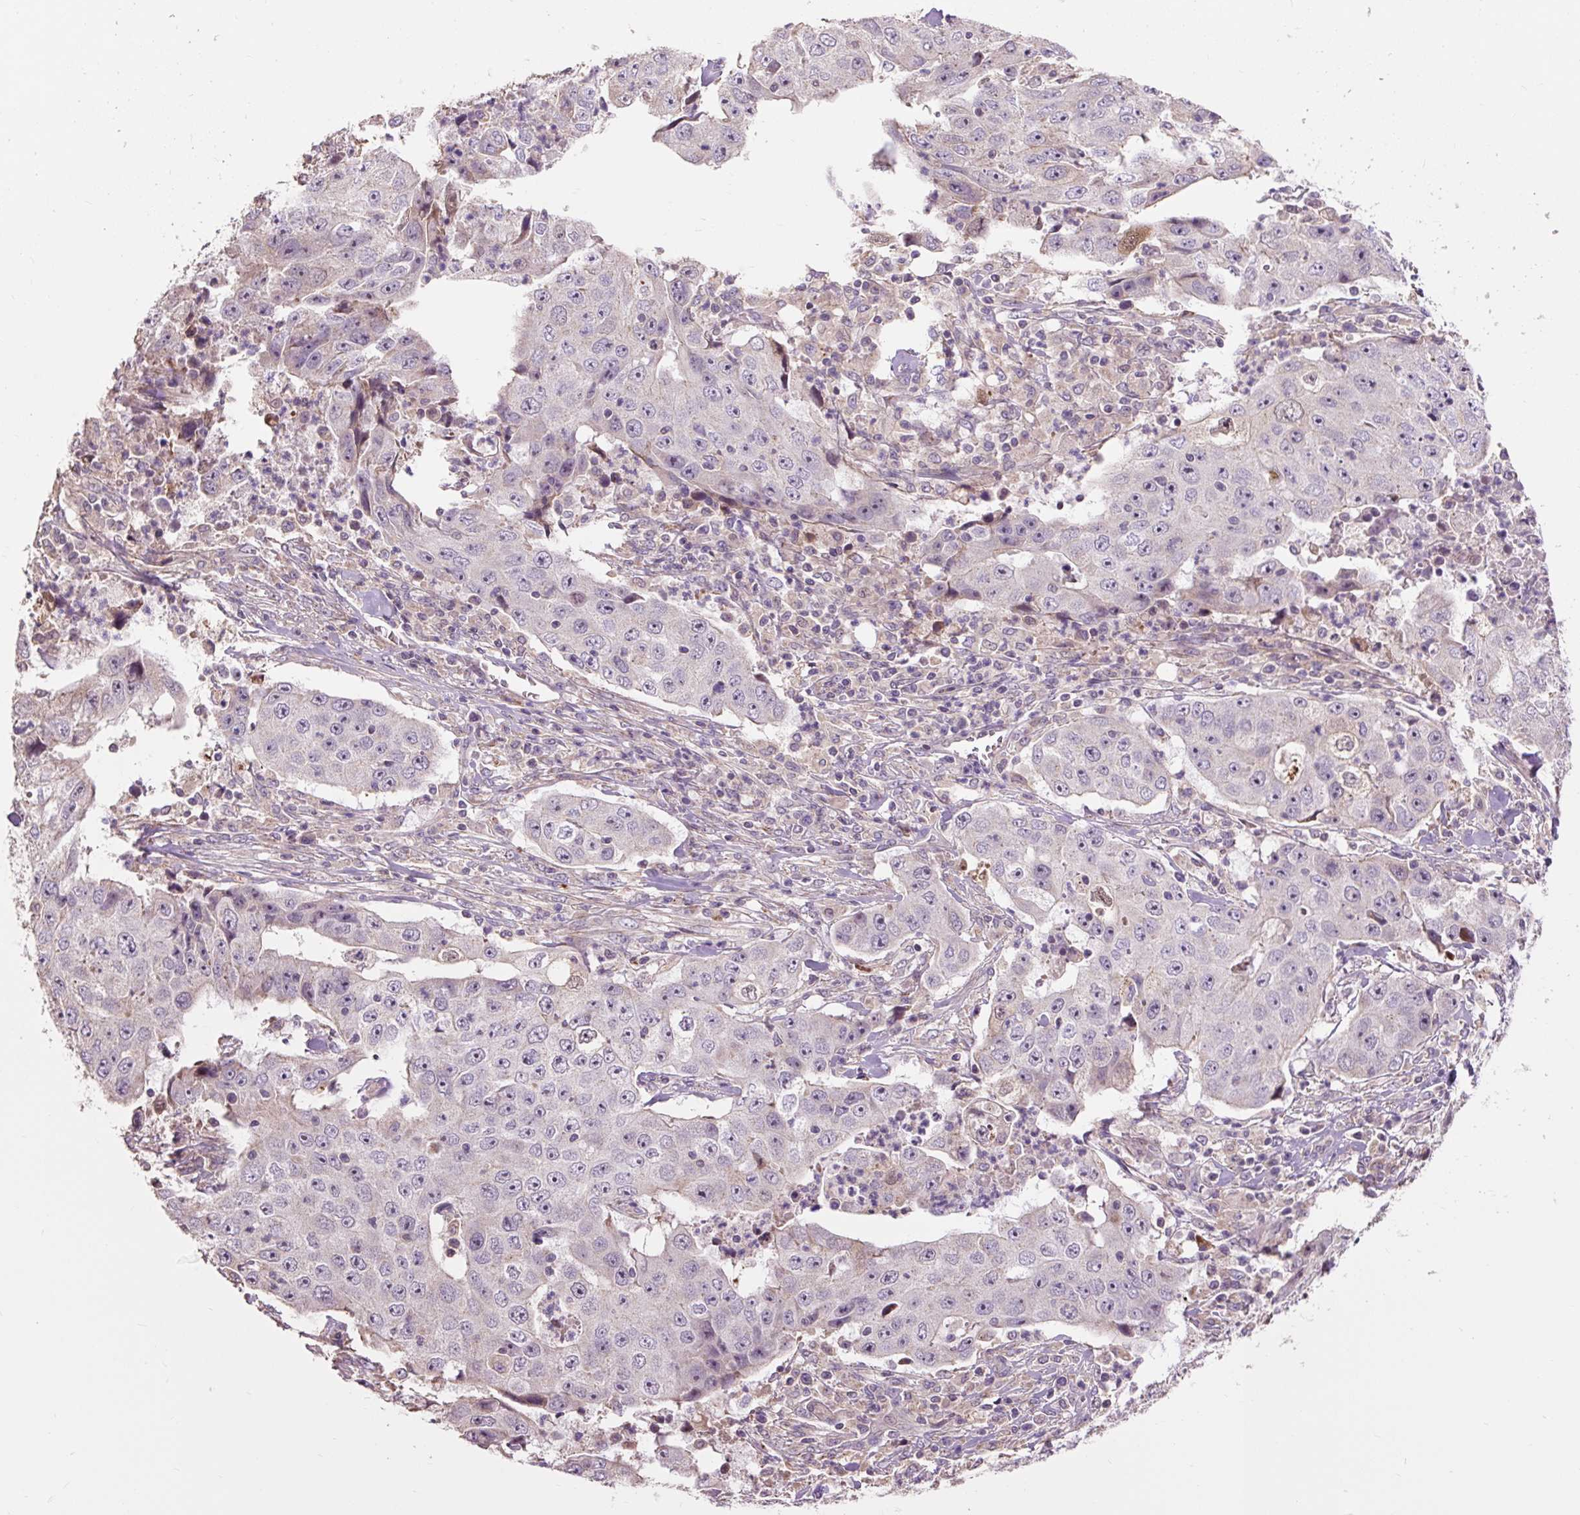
{"staining": {"intensity": "negative", "quantity": "none", "location": "none"}, "tissue": "lung cancer", "cell_type": "Tumor cells", "image_type": "cancer", "snomed": [{"axis": "morphology", "description": "Squamous cell carcinoma, NOS"}, {"axis": "topography", "description": "Lung"}], "caption": "Lung squamous cell carcinoma stained for a protein using immunohistochemistry (IHC) demonstrates no positivity tumor cells.", "gene": "PRIMPOL", "patient": {"sex": "male", "age": 64}}